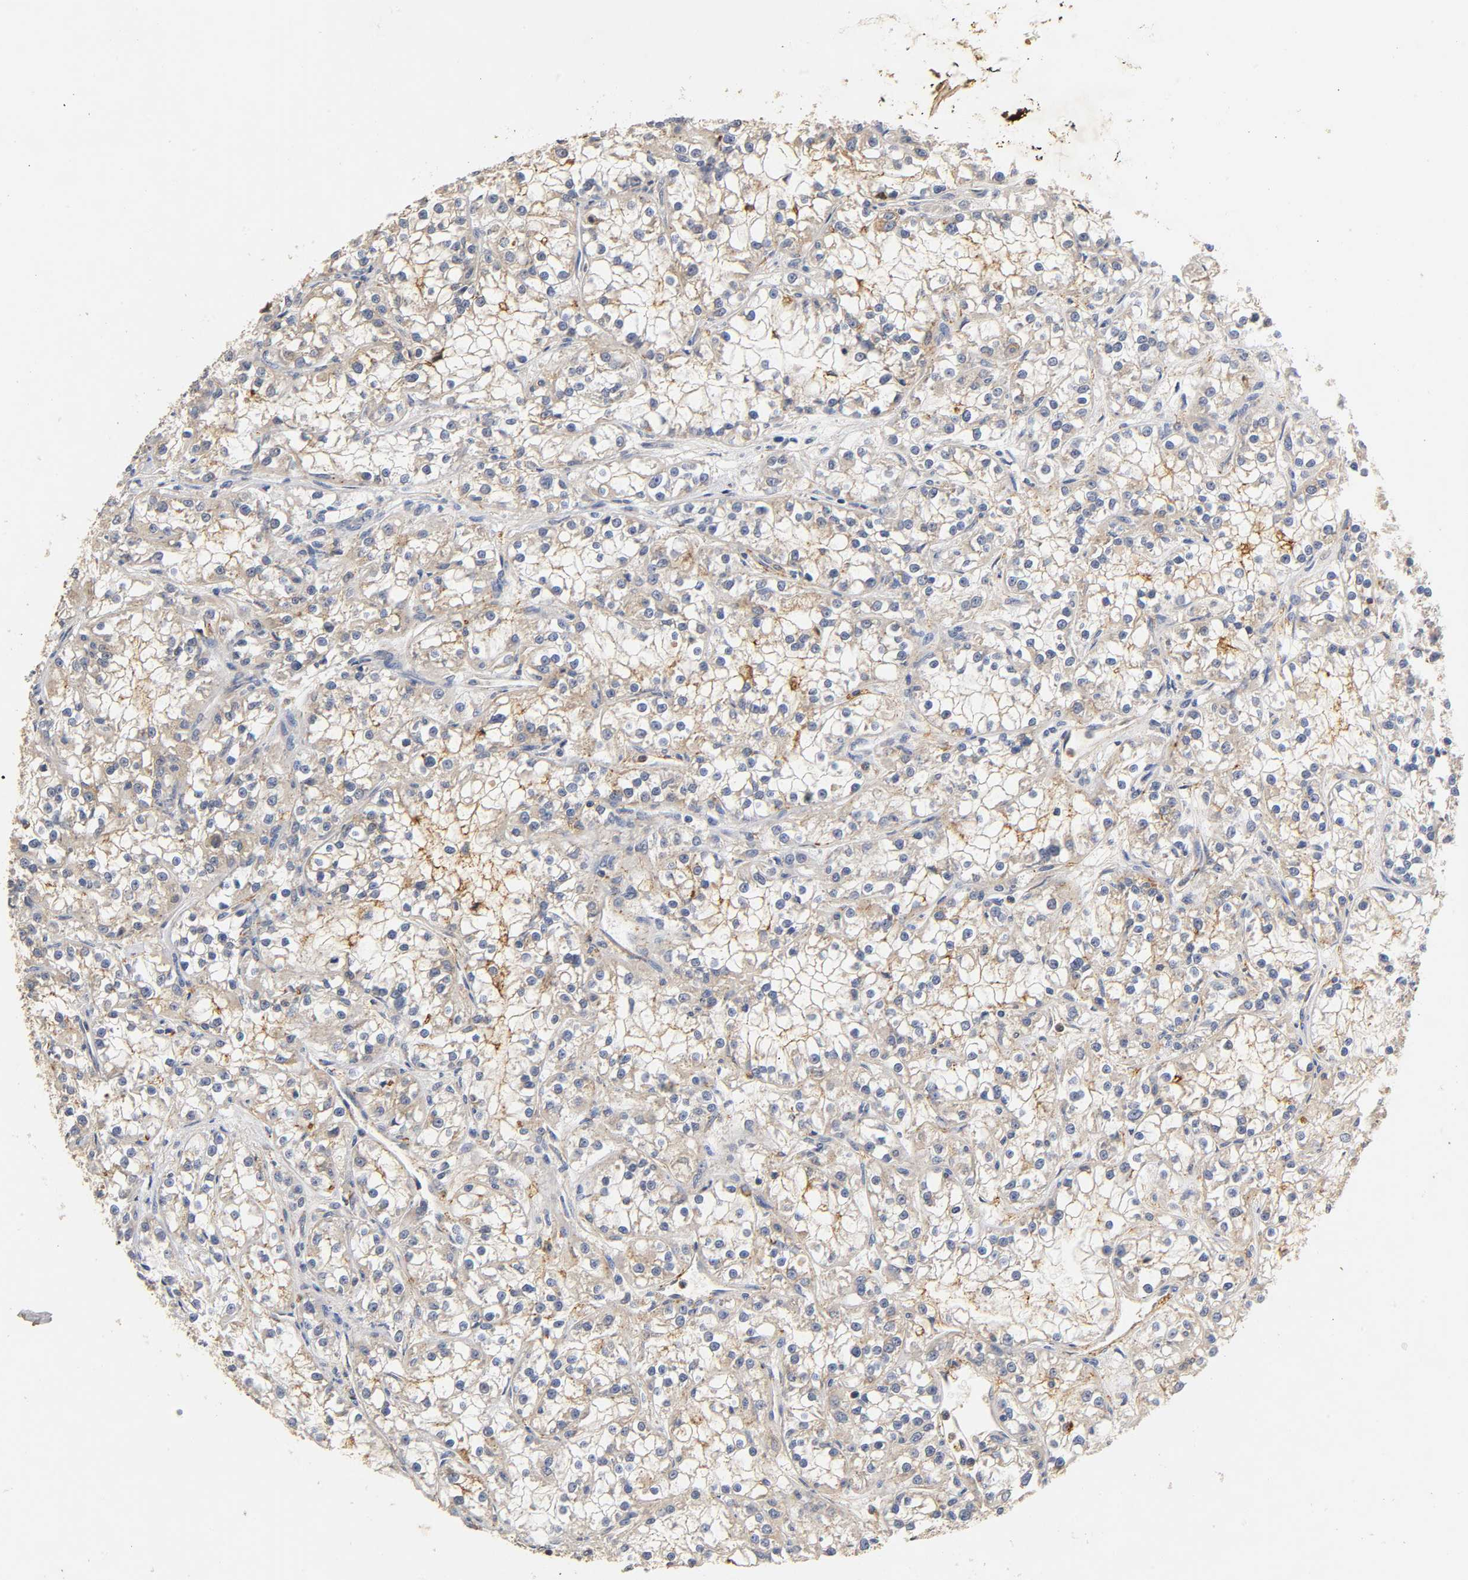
{"staining": {"intensity": "weak", "quantity": "<25%", "location": "cytoplasmic/membranous"}, "tissue": "renal cancer", "cell_type": "Tumor cells", "image_type": "cancer", "snomed": [{"axis": "morphology", "description": "Adenocarcinoma, NOS"}, {"axis": "topography", "description": "Kidney"}], "caption": "Immunohistochemistry image of human adenocarcinoma (renal) stained for a protein (brown), which displays no expression in tumor cells.", "gene": "SCAP", "patient": {"sex": "female", "age": 52}}